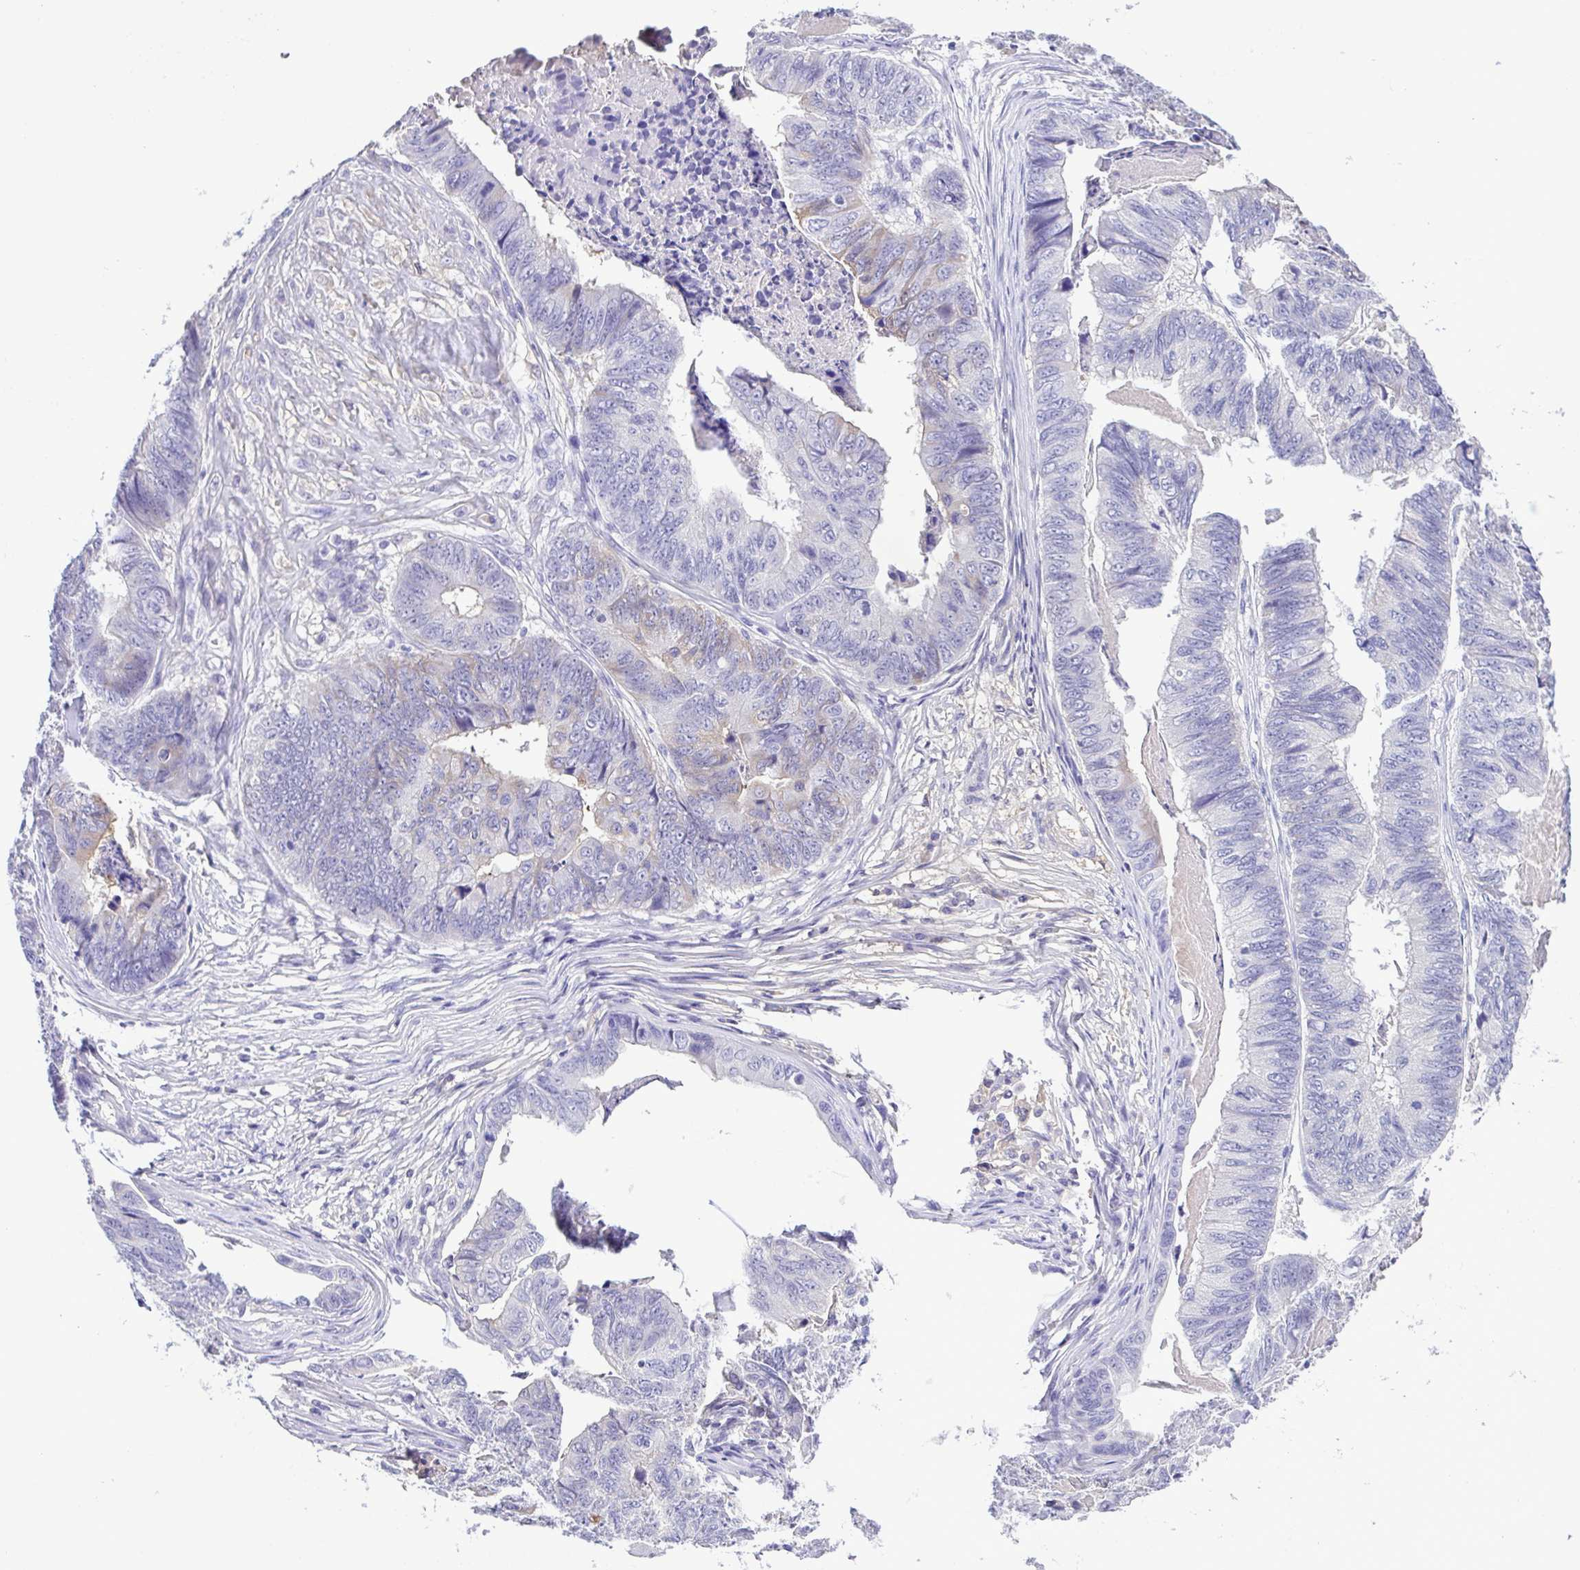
{"staining": {"intensity": "weak", "quantity": "<25%", "location": "cytoplasmic/membranous"}, "tissue": "stomach cancer", "cell_type": "Tumor cells", "image_type": "cancer", "snomed": [{"axis": "morphology", "description": "Adenocarcinoma, NOS"}, {"axis": "topography", "description": "Stomach, lower"}], "caption": "Tumor cells show no significant protein positivity in adenocarcinoma (stomach).", "gene": "IGFL1", "patient": {"sex": "male", "age": 77}}